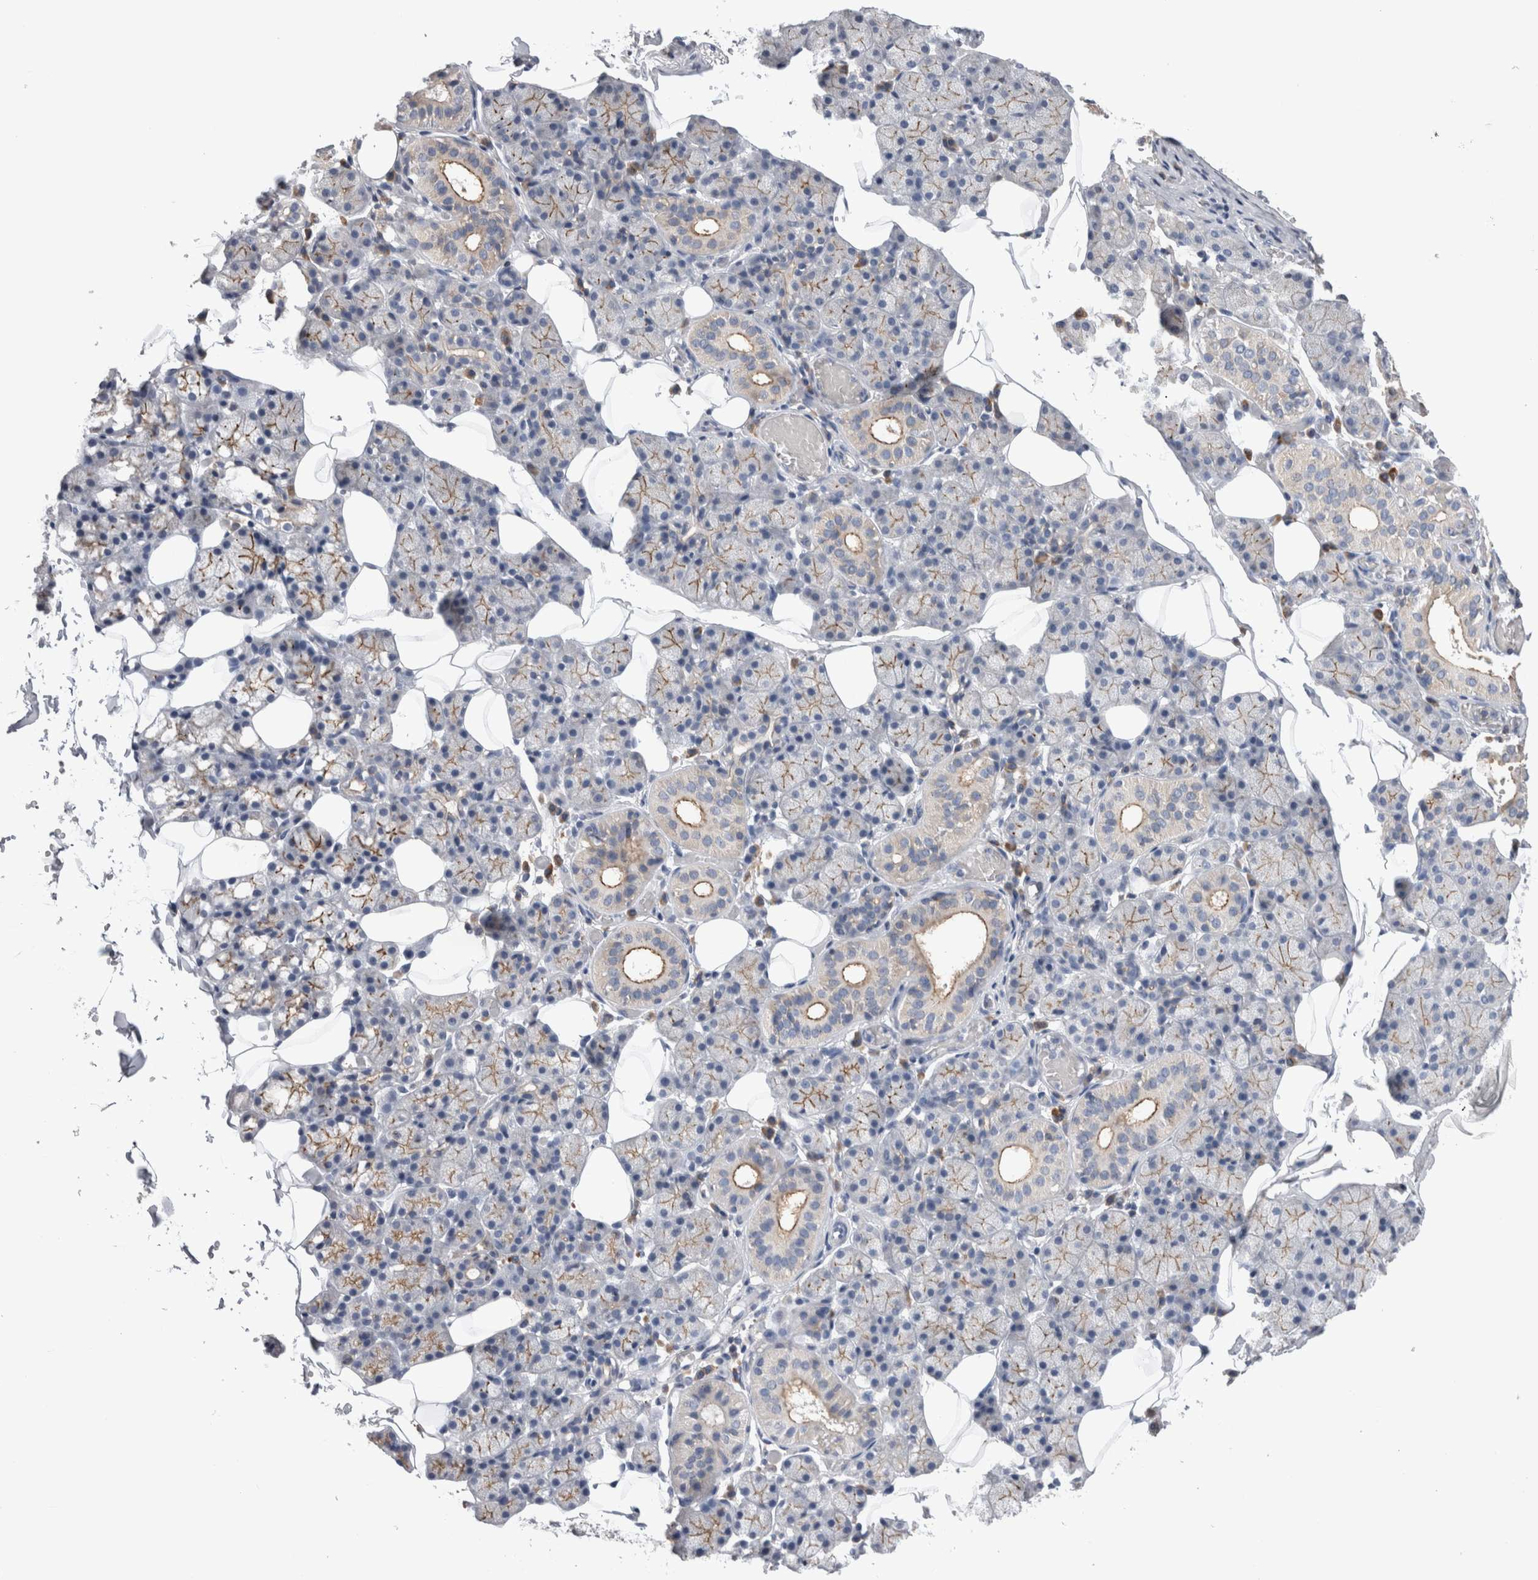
{"staining": {"intensity": "moderate", "quantity": "25%-75%", "location": "cytoplasmic/membranous"}, "tissue": "salivary gland", "cell_type": "Glandular cells", "image_type": "normal", "snomed": [{"axis": "morphology", "description": "Normal tissue, NOS"}, {"axis": "topography", "description": "Salivary gland"}], "caption": "Protein positivity by immunohistochemistry (IHC) demonstrates moderate cytoplasmic/membranous staining in about 25%-75% of glandular cells in unremarkable salivary gland. Using DAB (brown) and hematoxylin (blue) stains, captured at high magnification using brightfield microscopy.", "gene": "DCTN6", "patient": {"sex": "female", "age": 33}}